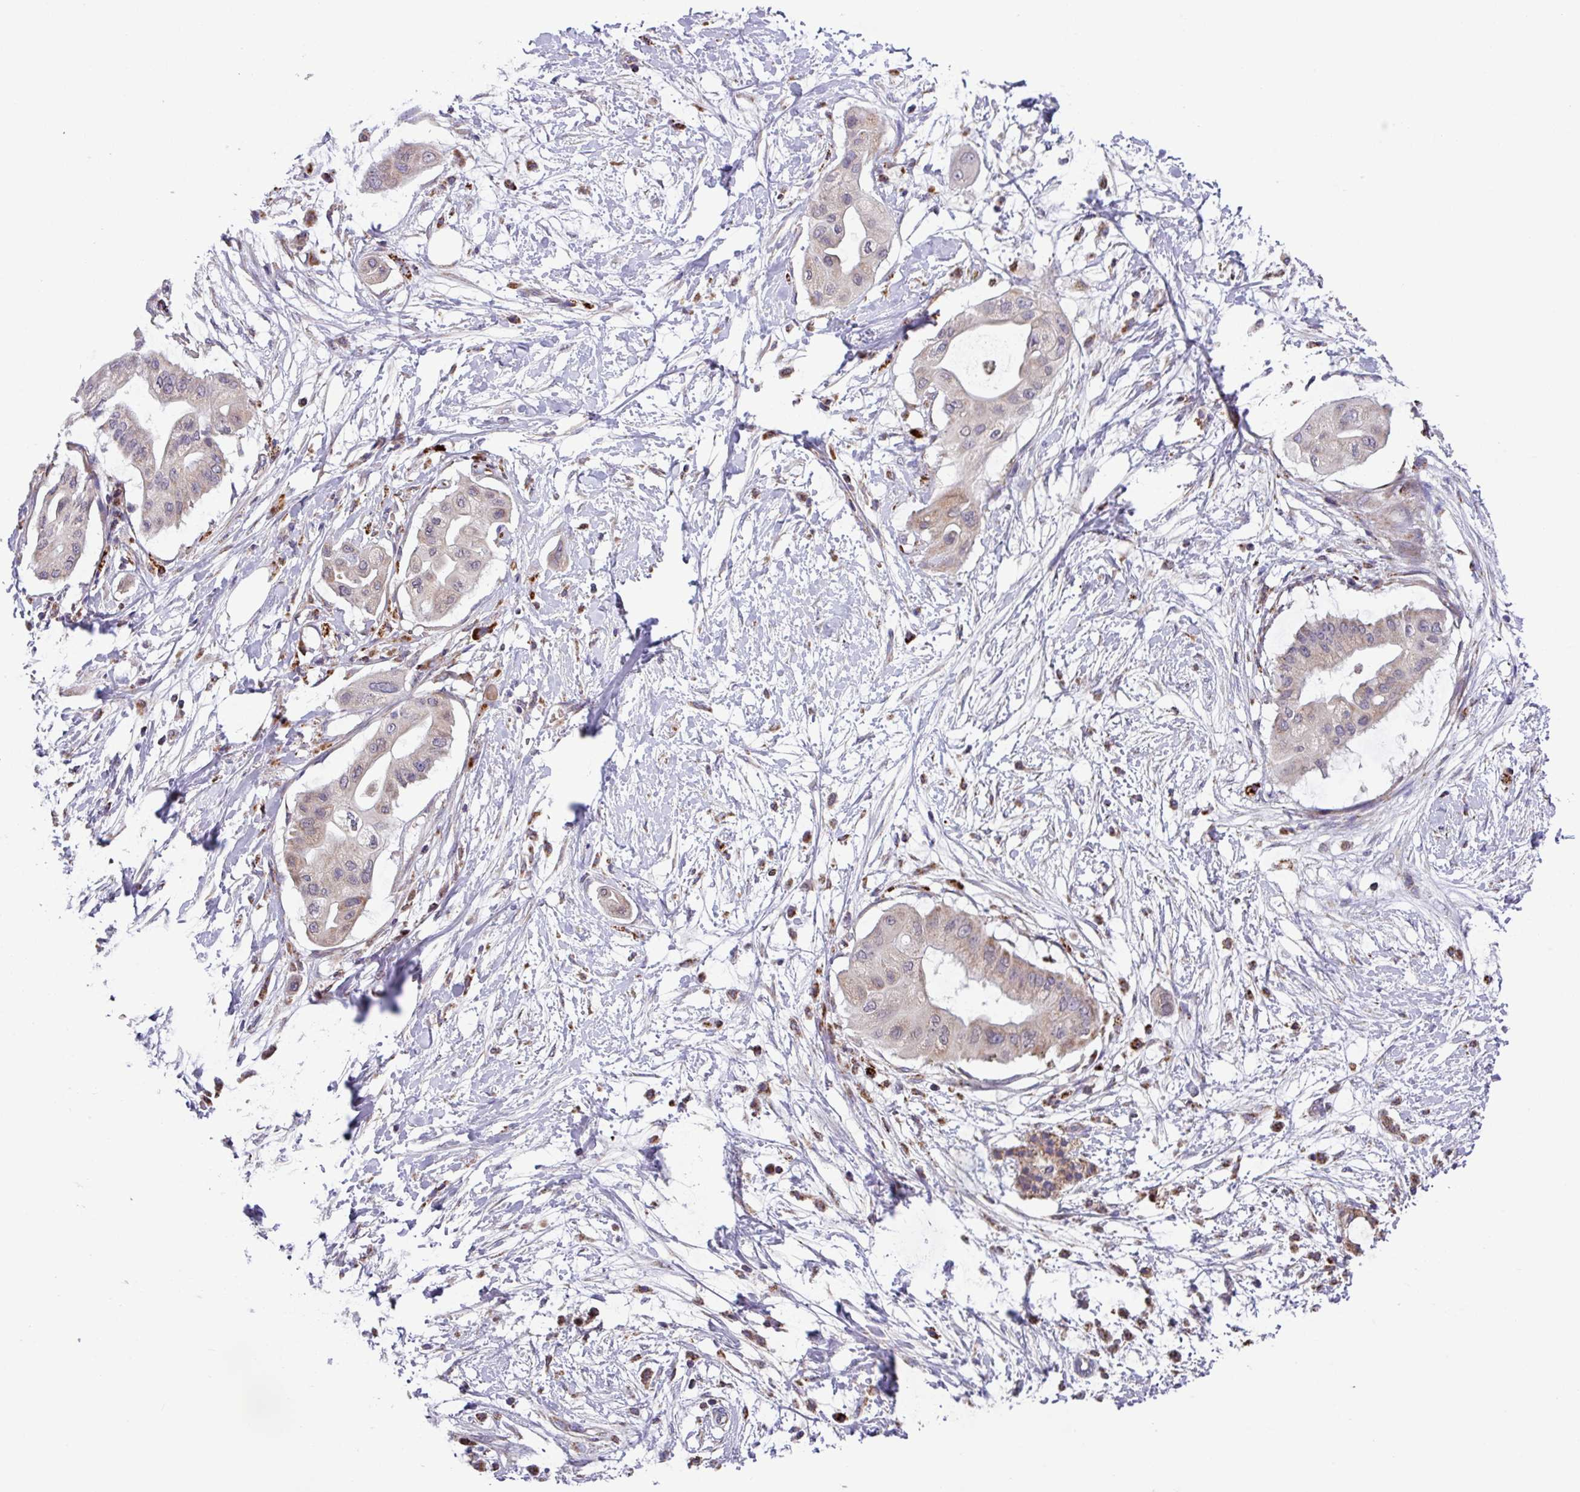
{"staining": {"intensity": "weak", "quantity": "<25%", "location": "cytoplasmic/membranous"}, "tissue": "pancreatic cancer", "cell_type": "Tumor cells", "image_type": "cancer", "snomed": [{"axis": "morphology", "description": "Adenocarcinoma, NOS"}, {"axis": "topography", "description": "Pancreas"}], "caption": "Adenocarcinoma (pancreatic) was stained to show a protein in brown. There is no significant expression in tumor cells.", "gene": "AKIRIN1", "patient": {"sex": "male", "age": 68}}